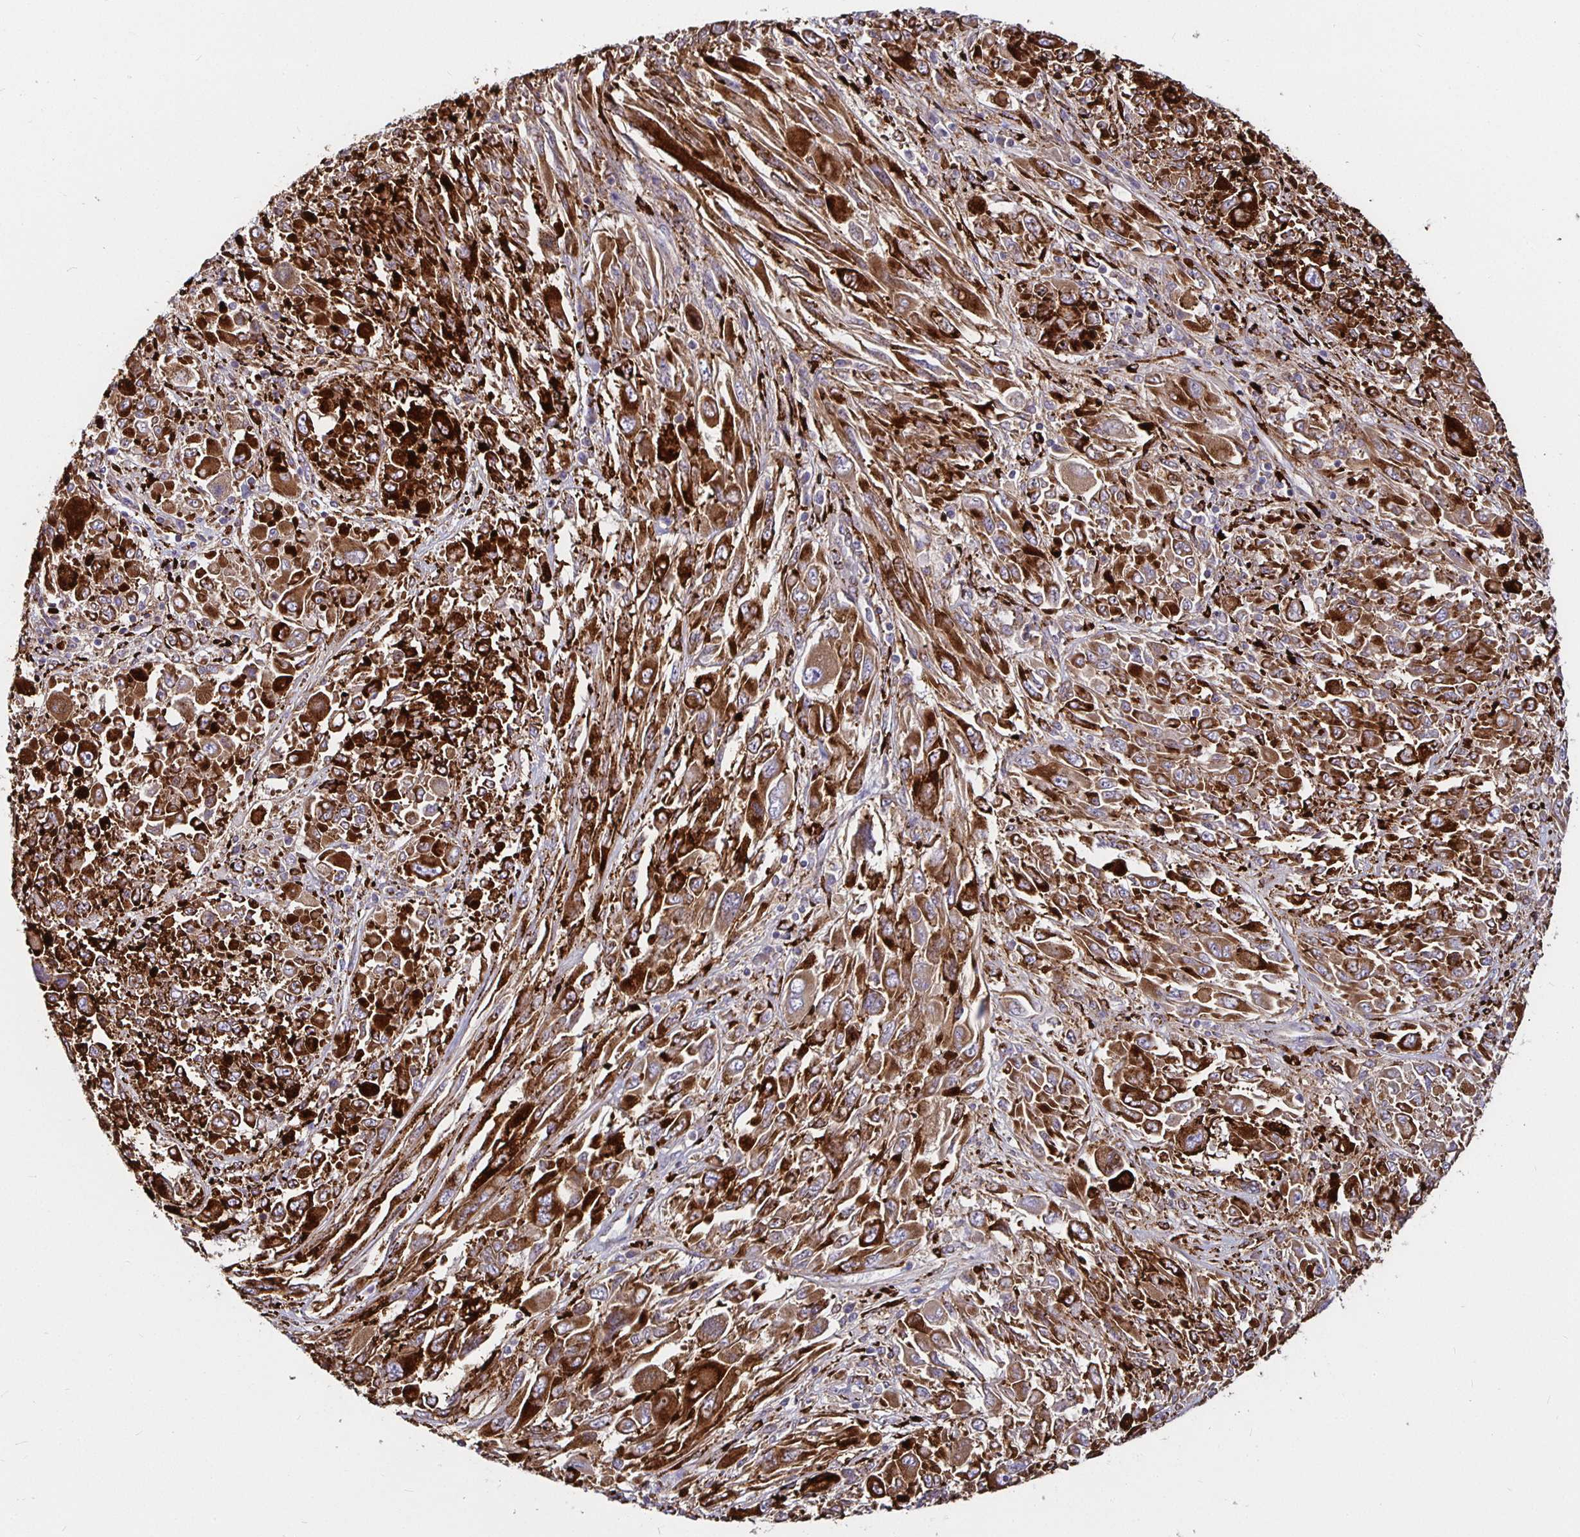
{"staining": {"intensity": "strong", "quantity": ">75%", "location": "cytoplasmic/membranous"}, "tissue": "melanoma", "cell_type": "Tumor cells", "image_type": "cancer", "snomed": [{"axis": "morphology", "description": "Malignant melanoma, NOS"}, {"axis": "topography", "description": "Skin"}], "caption": "Immunohistochemical staining of malignant melanoma shows strong cytoplasmic/membranous protein expression in about >75% of tumor cells.", "gene": "P4HA2", "patient": {"sex": "female", "age": 91}}